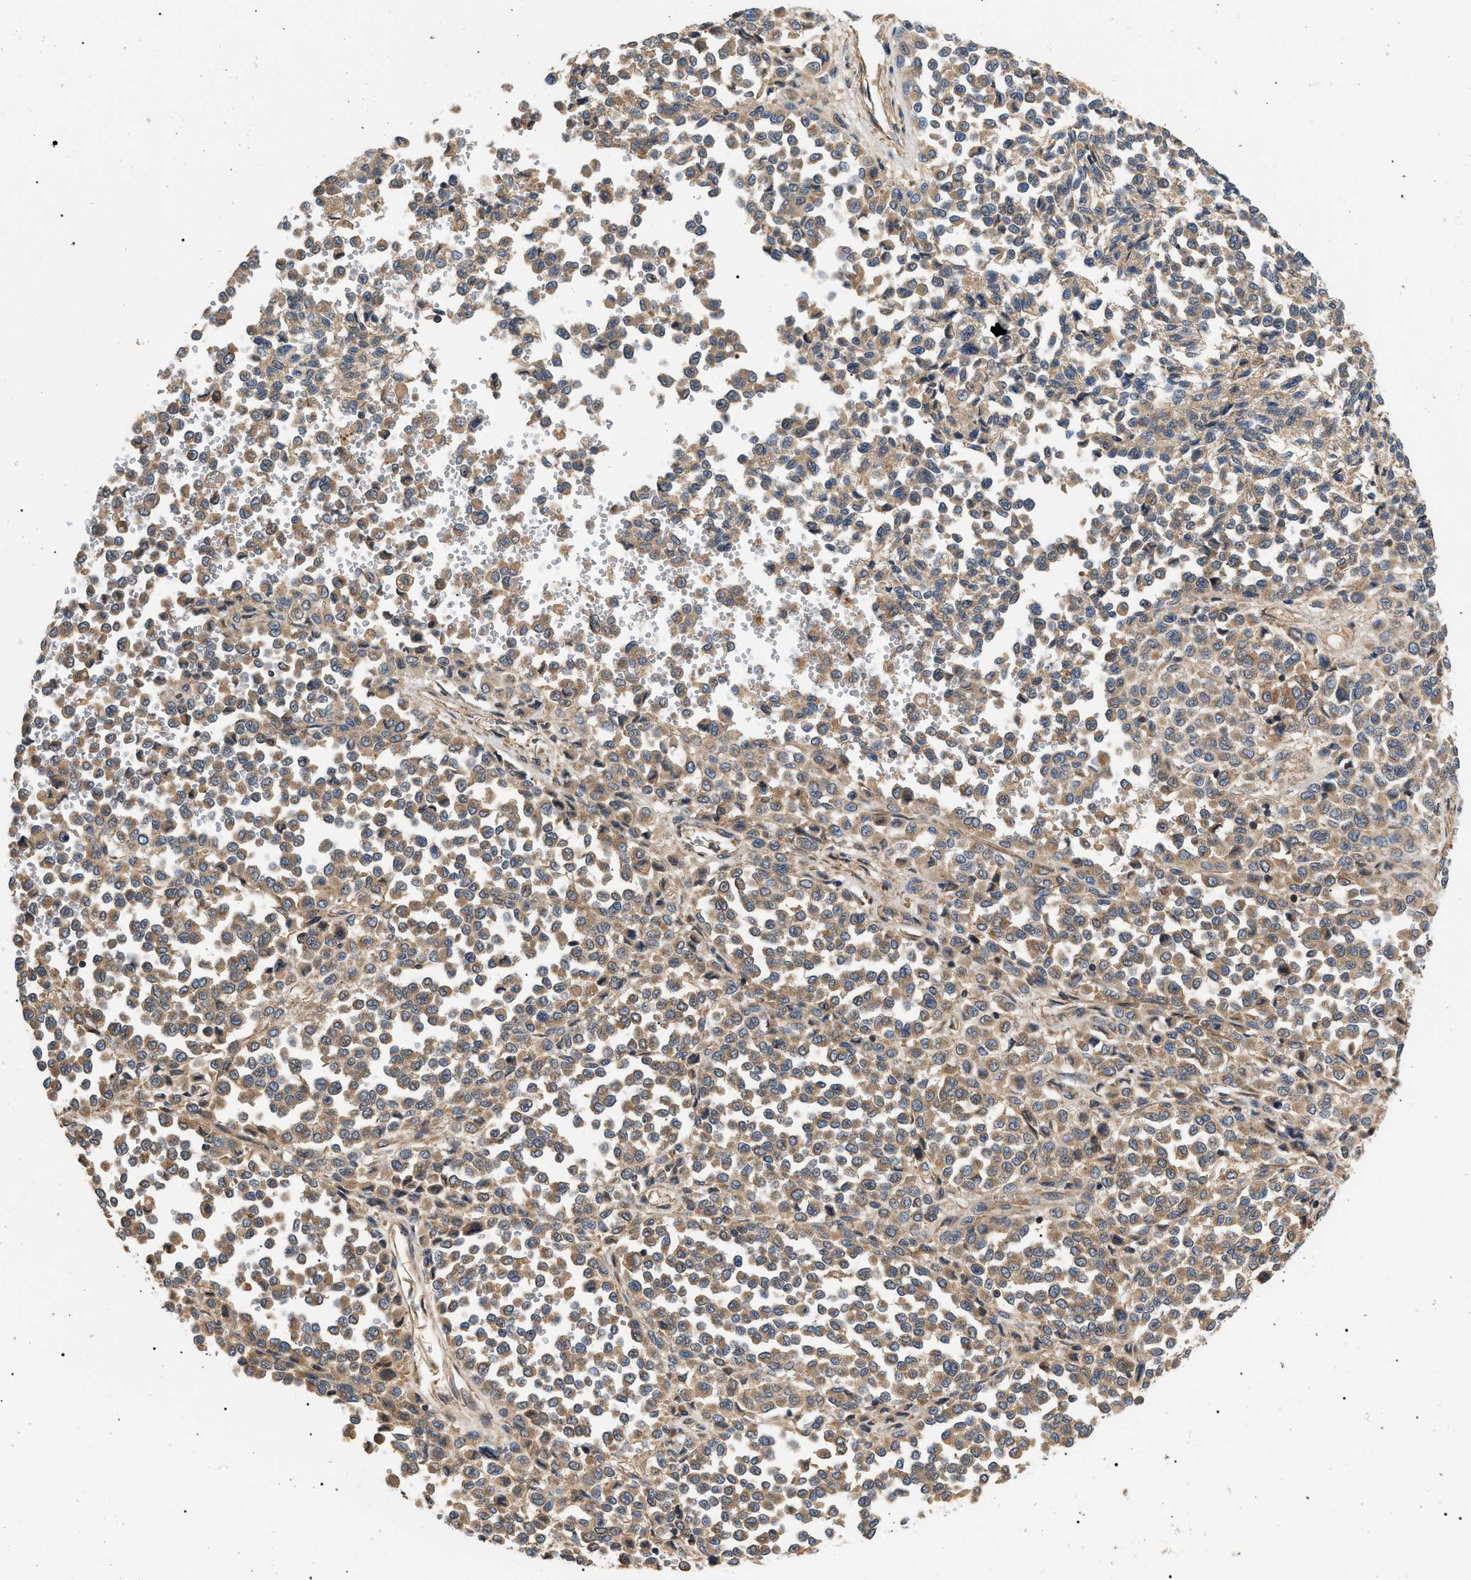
{"staining": {"intensity": "moderate", "quantity": ">75%", "location": "cytoplasmic/membranous"}, "tissue": "melanoma", "cell_type": "Tumor cells", "image_type": "cancer", "snomed": [{"axis": "morphology", "description": "Malignant melanoma, Metastatic site"}, {"axis": "topography", "description": "Pancreas"}], "caption": "DAB (3,3'-diaminobenzidine) immunohistochemical staining of human melanoma shows moderate cytoplasmic/membranous protein expression in approximately >75% of tumor cells. Nuclei are stained in blue.", "gene": "PPM1B", "patient": {"sex": "female", "age": 30}}